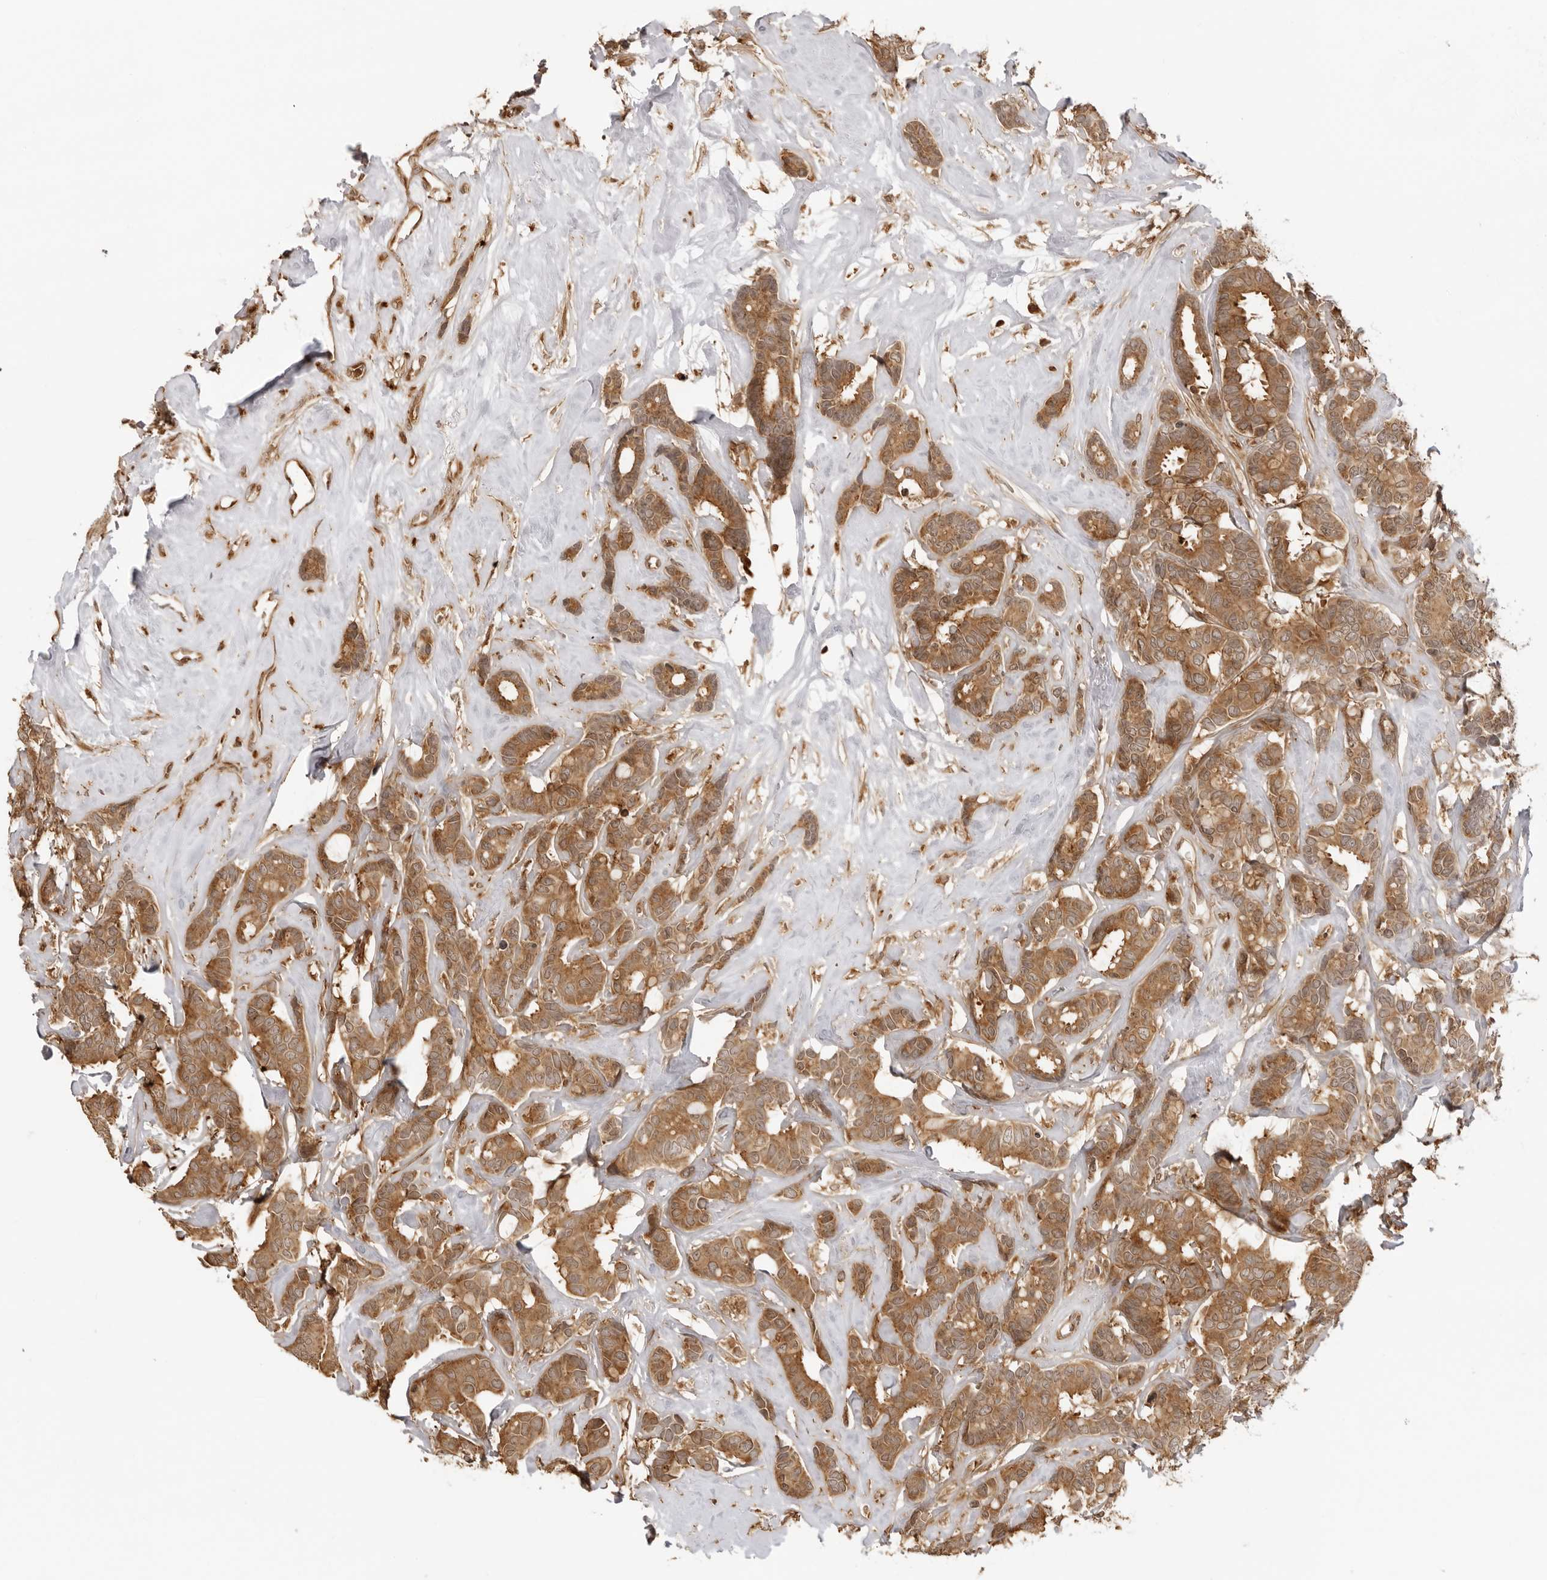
{"staining": {"intensity": "moderate", "quantity": ">75%", "location": "cytoplasmic/membranous"}, "tissue": "breast cancer", "cell_type": "Tumor cells", "image_type": "cancer", "snomed": [{"axis": "morphology", "description": "Duct carcinoma"}, {"axis": "topography", "description": "Breast"}], "caption": "A photomicrograph showing moderate cytoplasmic/membranous expression in about >75% of tumor cells in breast cancer, as visualized by brown immunohistochemical staining.", "gene": "IKBKE", "patient": {"sex": "female", "age": 87}}